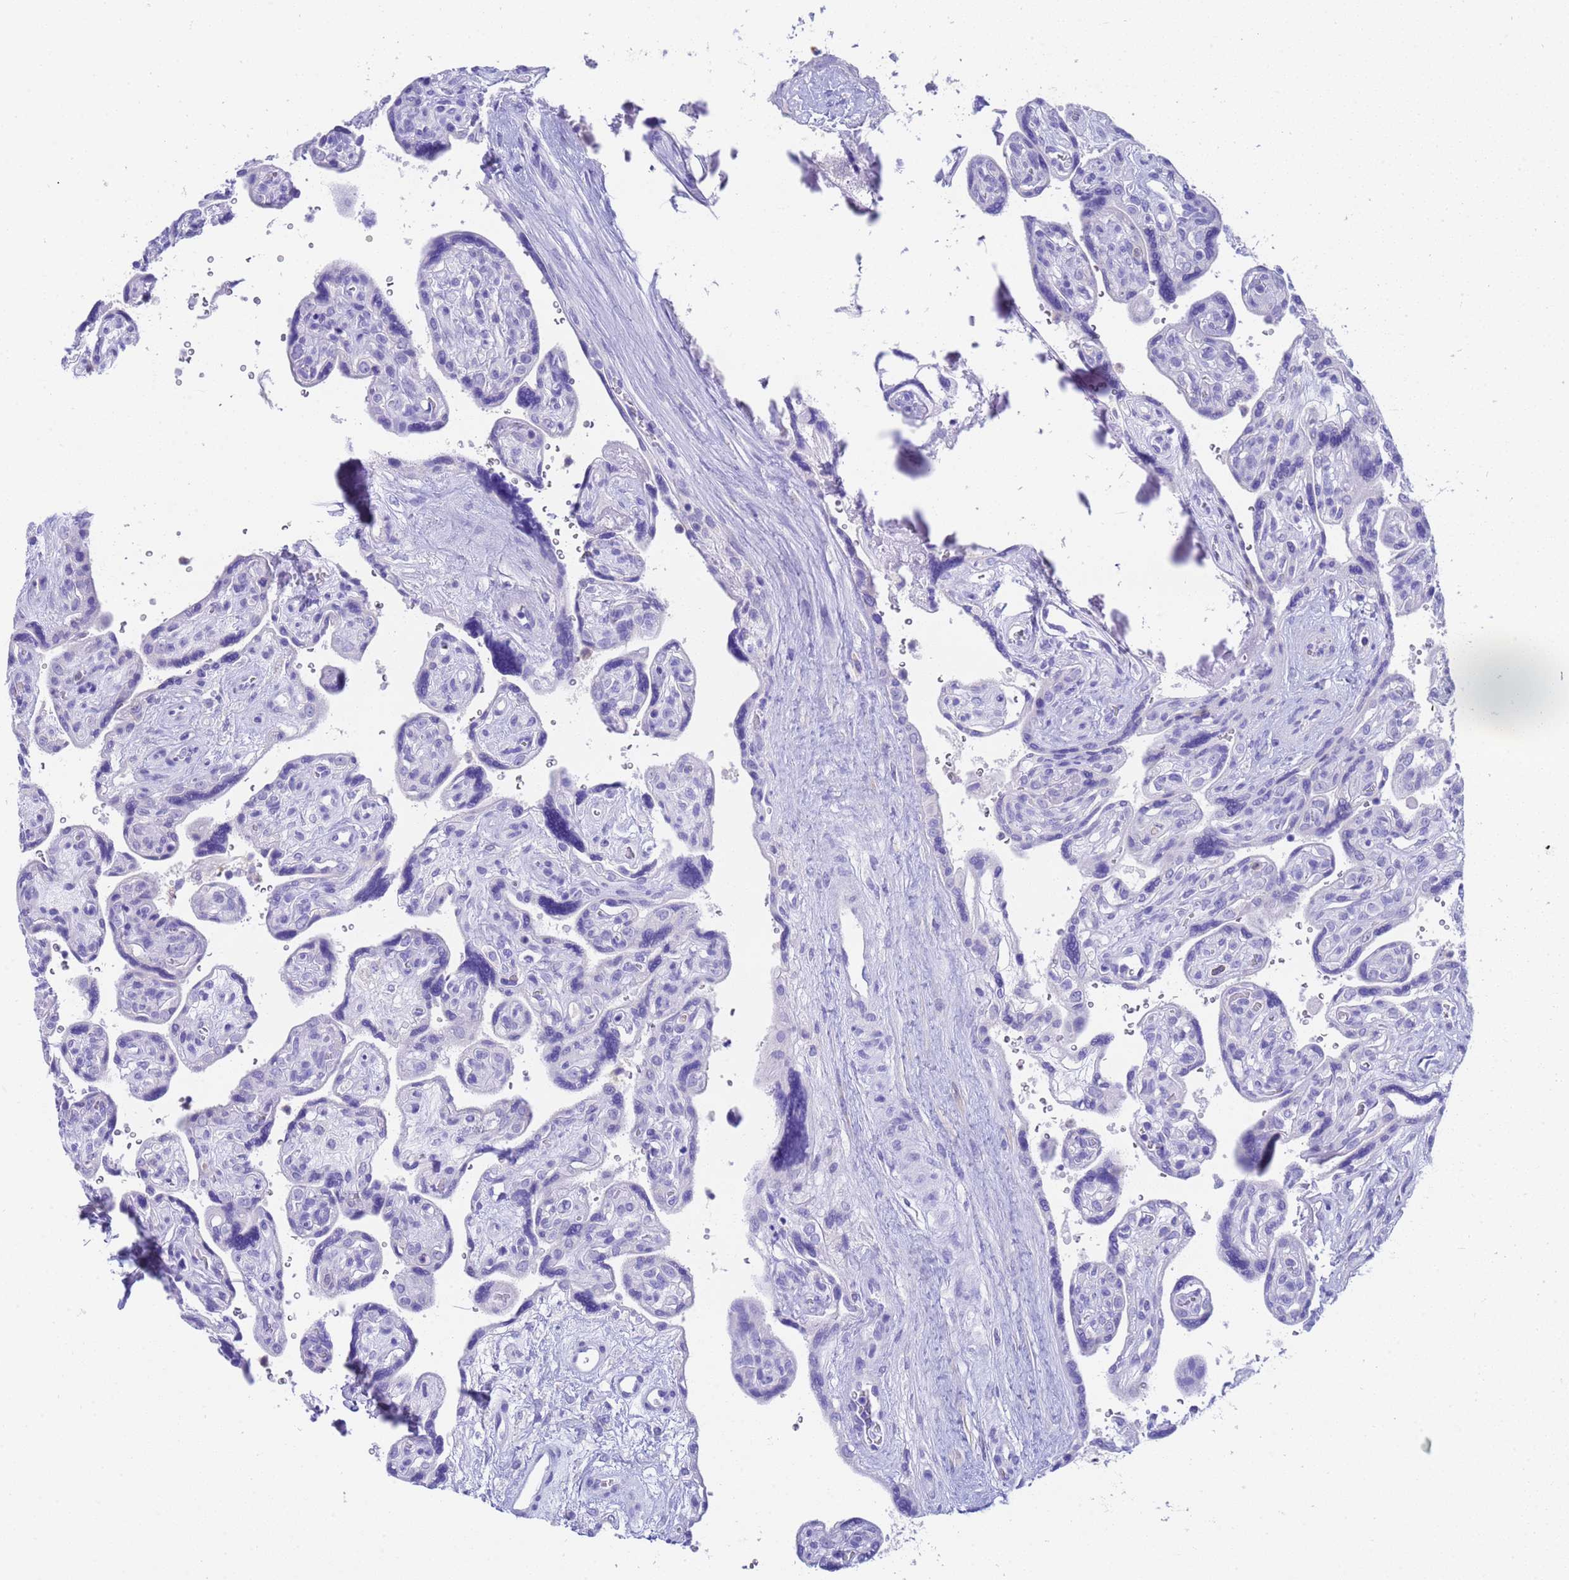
{"staining": {"intensity": "negative", "quantity": "none", "location": "none"}, "tissue": "placenta", "cell_type": "Decidual cells", "image_type": "normal", "snomed": [{"axis": "morphology", "description": "Normal tissue, NOS"}, {"axis": "topography", "description": "Placenta"}], "caption": "This is a micrograph of immunohistochemistry (IHC) staining of unremarkable placenta, which shows no expression in decidual cells. The staining is performed using DAB (3,3'-diaminobenzidine) brown chromogen with nuclei counter-stained in using hematoxylin.", "gene": "USP38", "patient": {"sex": "female", "age": 39}}